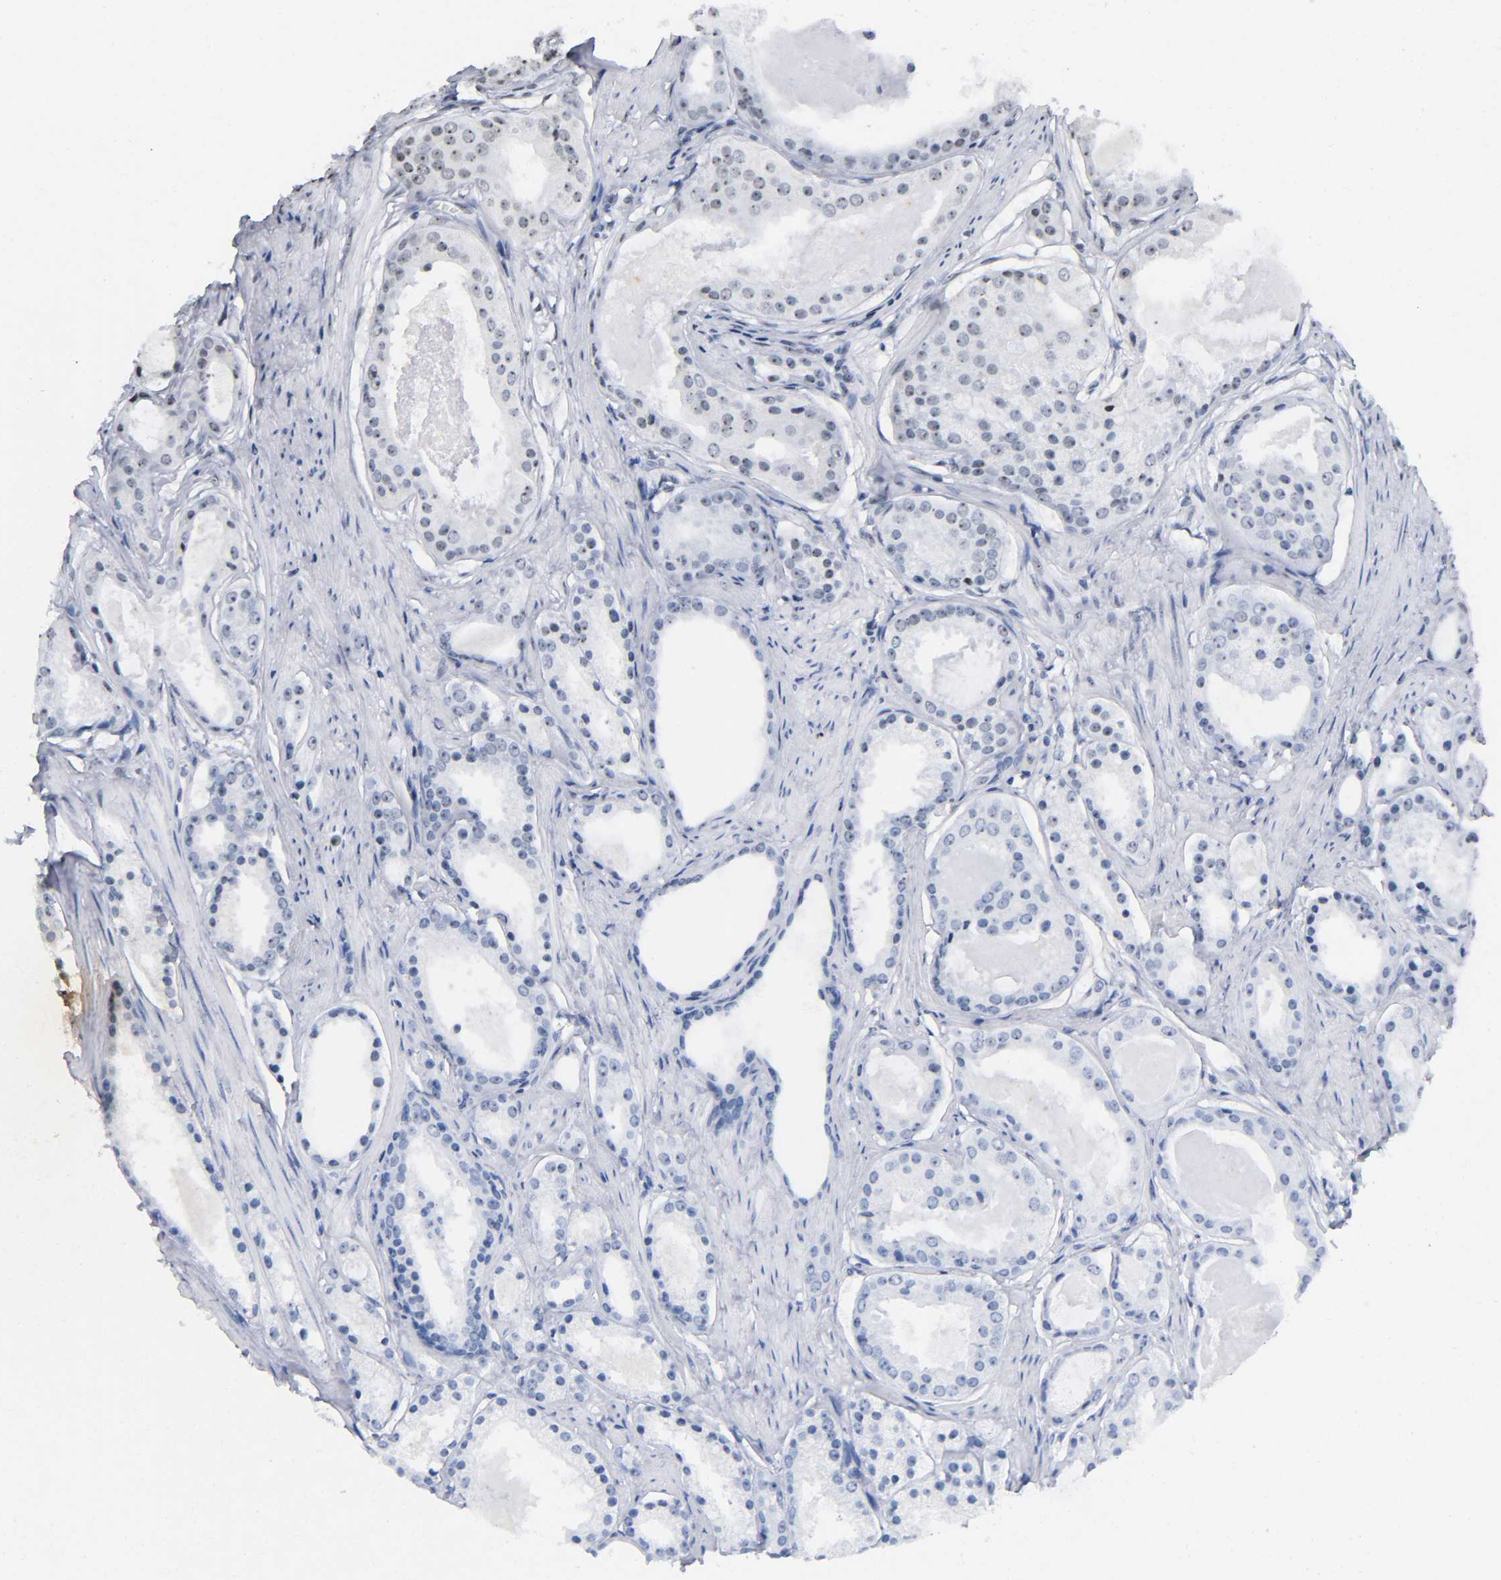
{"staining": {"intensity": "moderate", "quantity": "<25%", "location": "nuclear"}, "tissue": "prostate cancer", "cell_type": "Tumor cells", "image_type": "cancer", "snomed": [{"axis": "morphology", "description": "Adenocarcinoma, Low grade"}, {"axis": "topography", "description": "Prostate"}], "caption": "This photomicrograph exhibits prostate cancer stained with immunohistochemistry to label a protein in brown. The nuclear of tumor cells show moderate positivity for the protein. Nuclei are counter-stained blue.", "gene": "UBTF", "patient": {"sex": "male", "age": 57}}